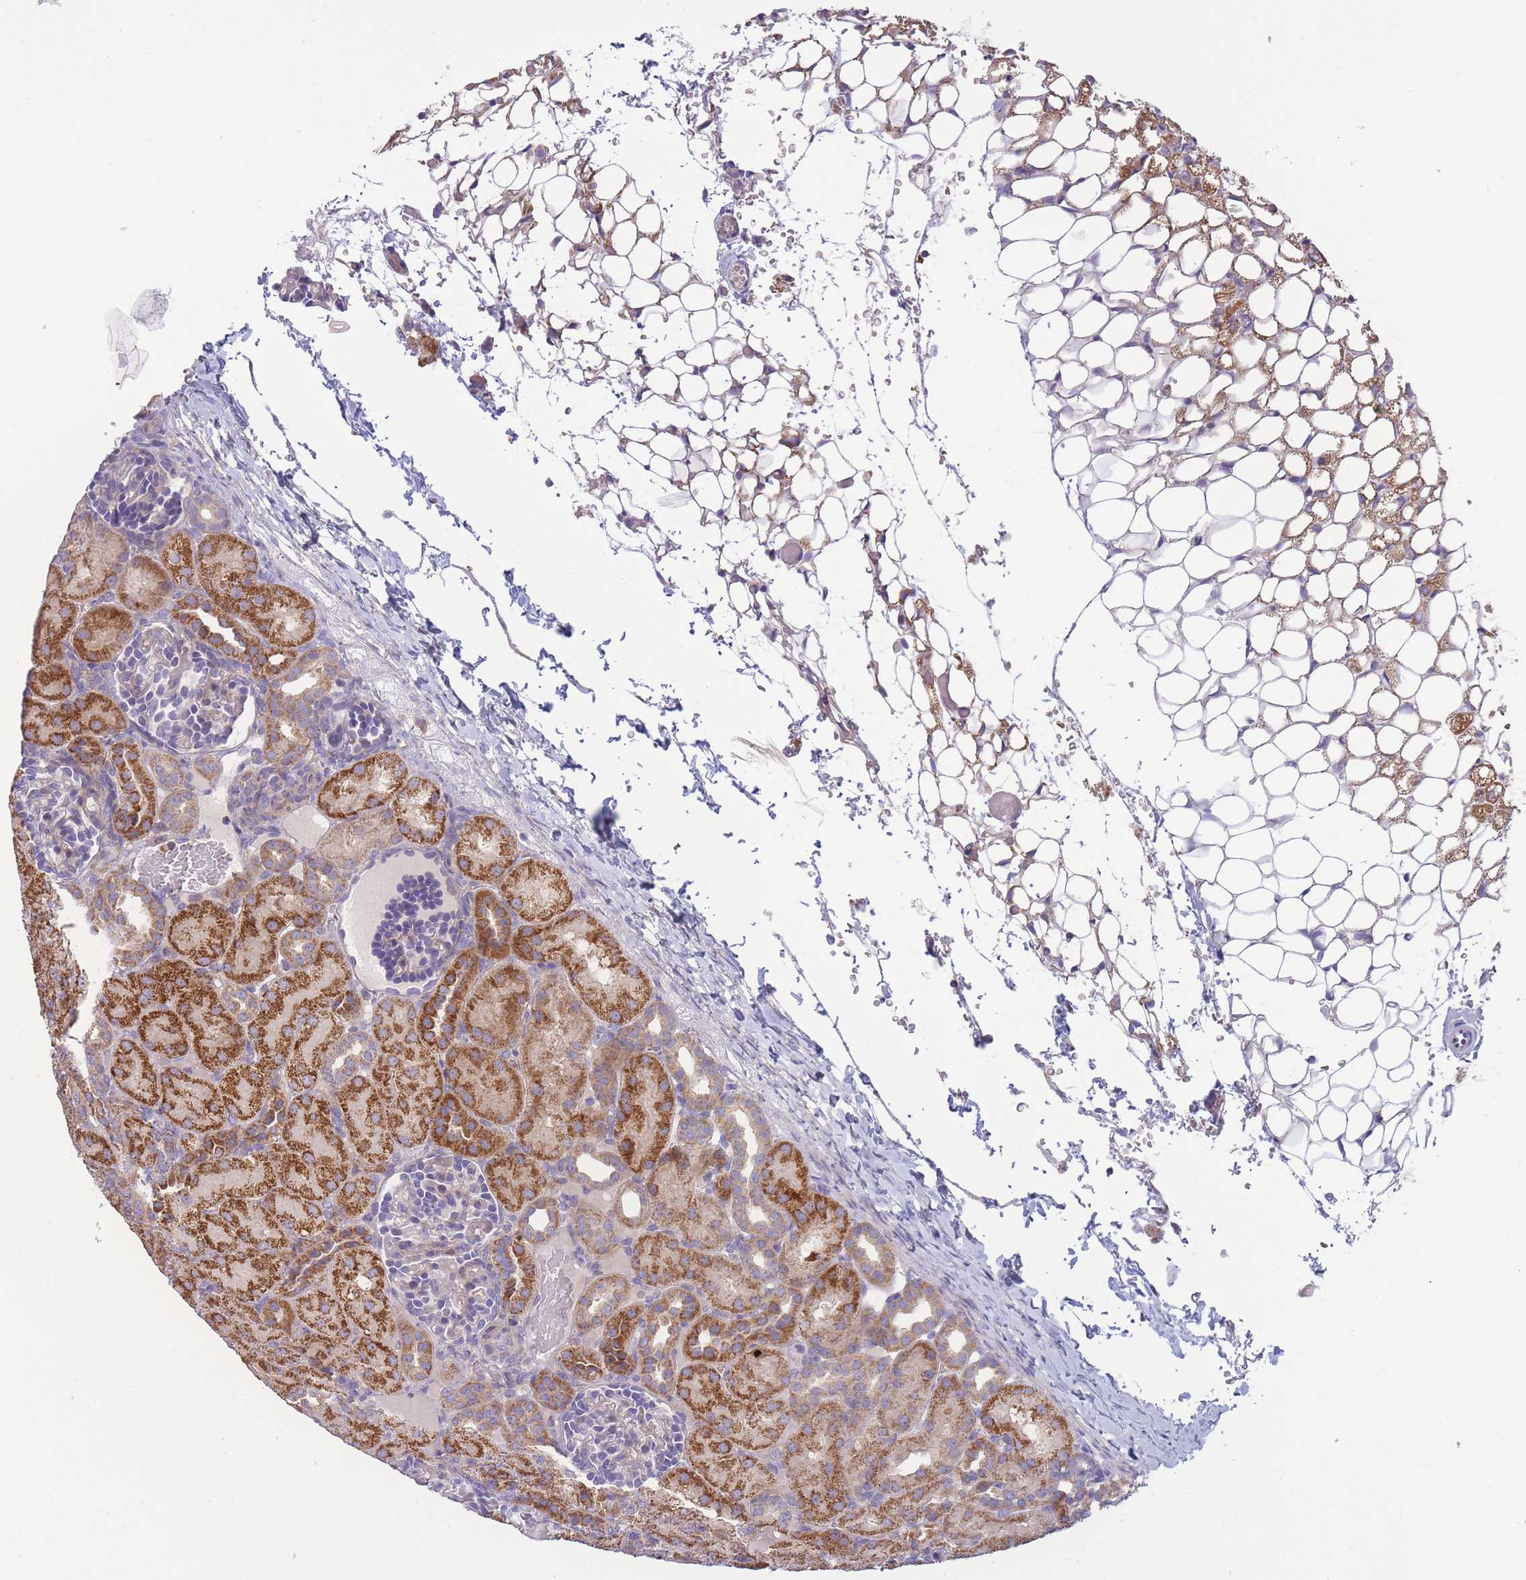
{"staining": {"intensity": "negative", "quantity": "none", "location": "none"}, "tissue": "kidney", "cell_type": "Cells in glomeruli", "image_type": "normal", "snomed": [{"axis": "morphology", "description": "Normal tissue, NOS"}, {"axis": "topography", "description": "Kidney"}], "caption": "The histopathology image exhibits no significant staining in cells in glomeruli of kidney.", "gene": "SLC25A42", "patient": {"sex": "male", "age": 1}}